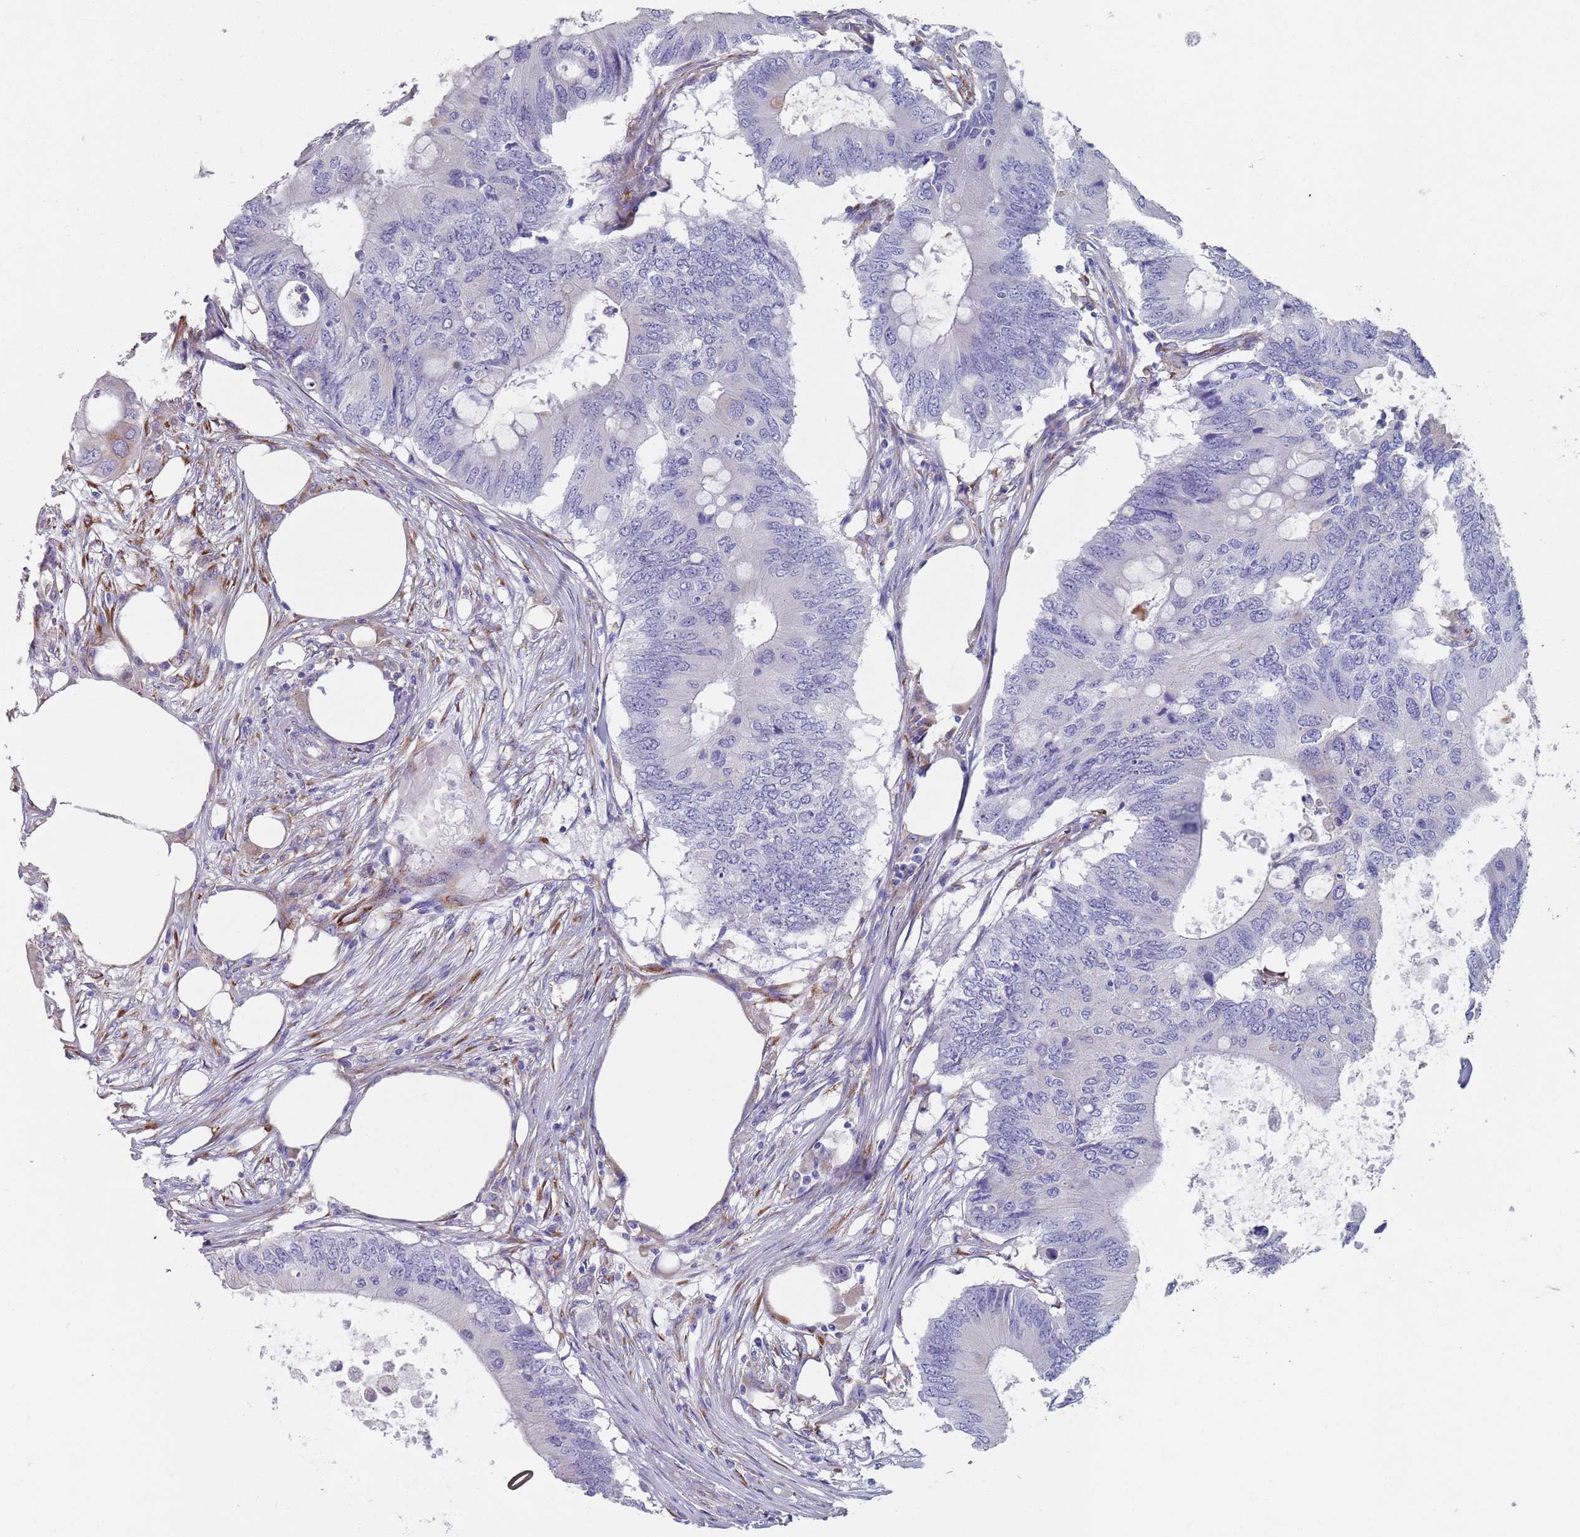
{"staining": {"intensity": "negative", "quantity": "none", "location": "none"}, "tissue": "colorectal cancer", "cell_type": "Tumor cells", "image_type": "cancer", "snomed": [{"axis": "morphology", "description": "Adenocarcinoma, NOS"}, {"axis": "topography", "description": "Colon"}], "caption": "DAB (3,3'-diaminobenzidine) immunohistochemical staining of colorectal adenocarcinoma demonstrates no significant positivity in tumor cells.", "gene": "PLOD1", "patient": {"sex": "male", "age": 71}}